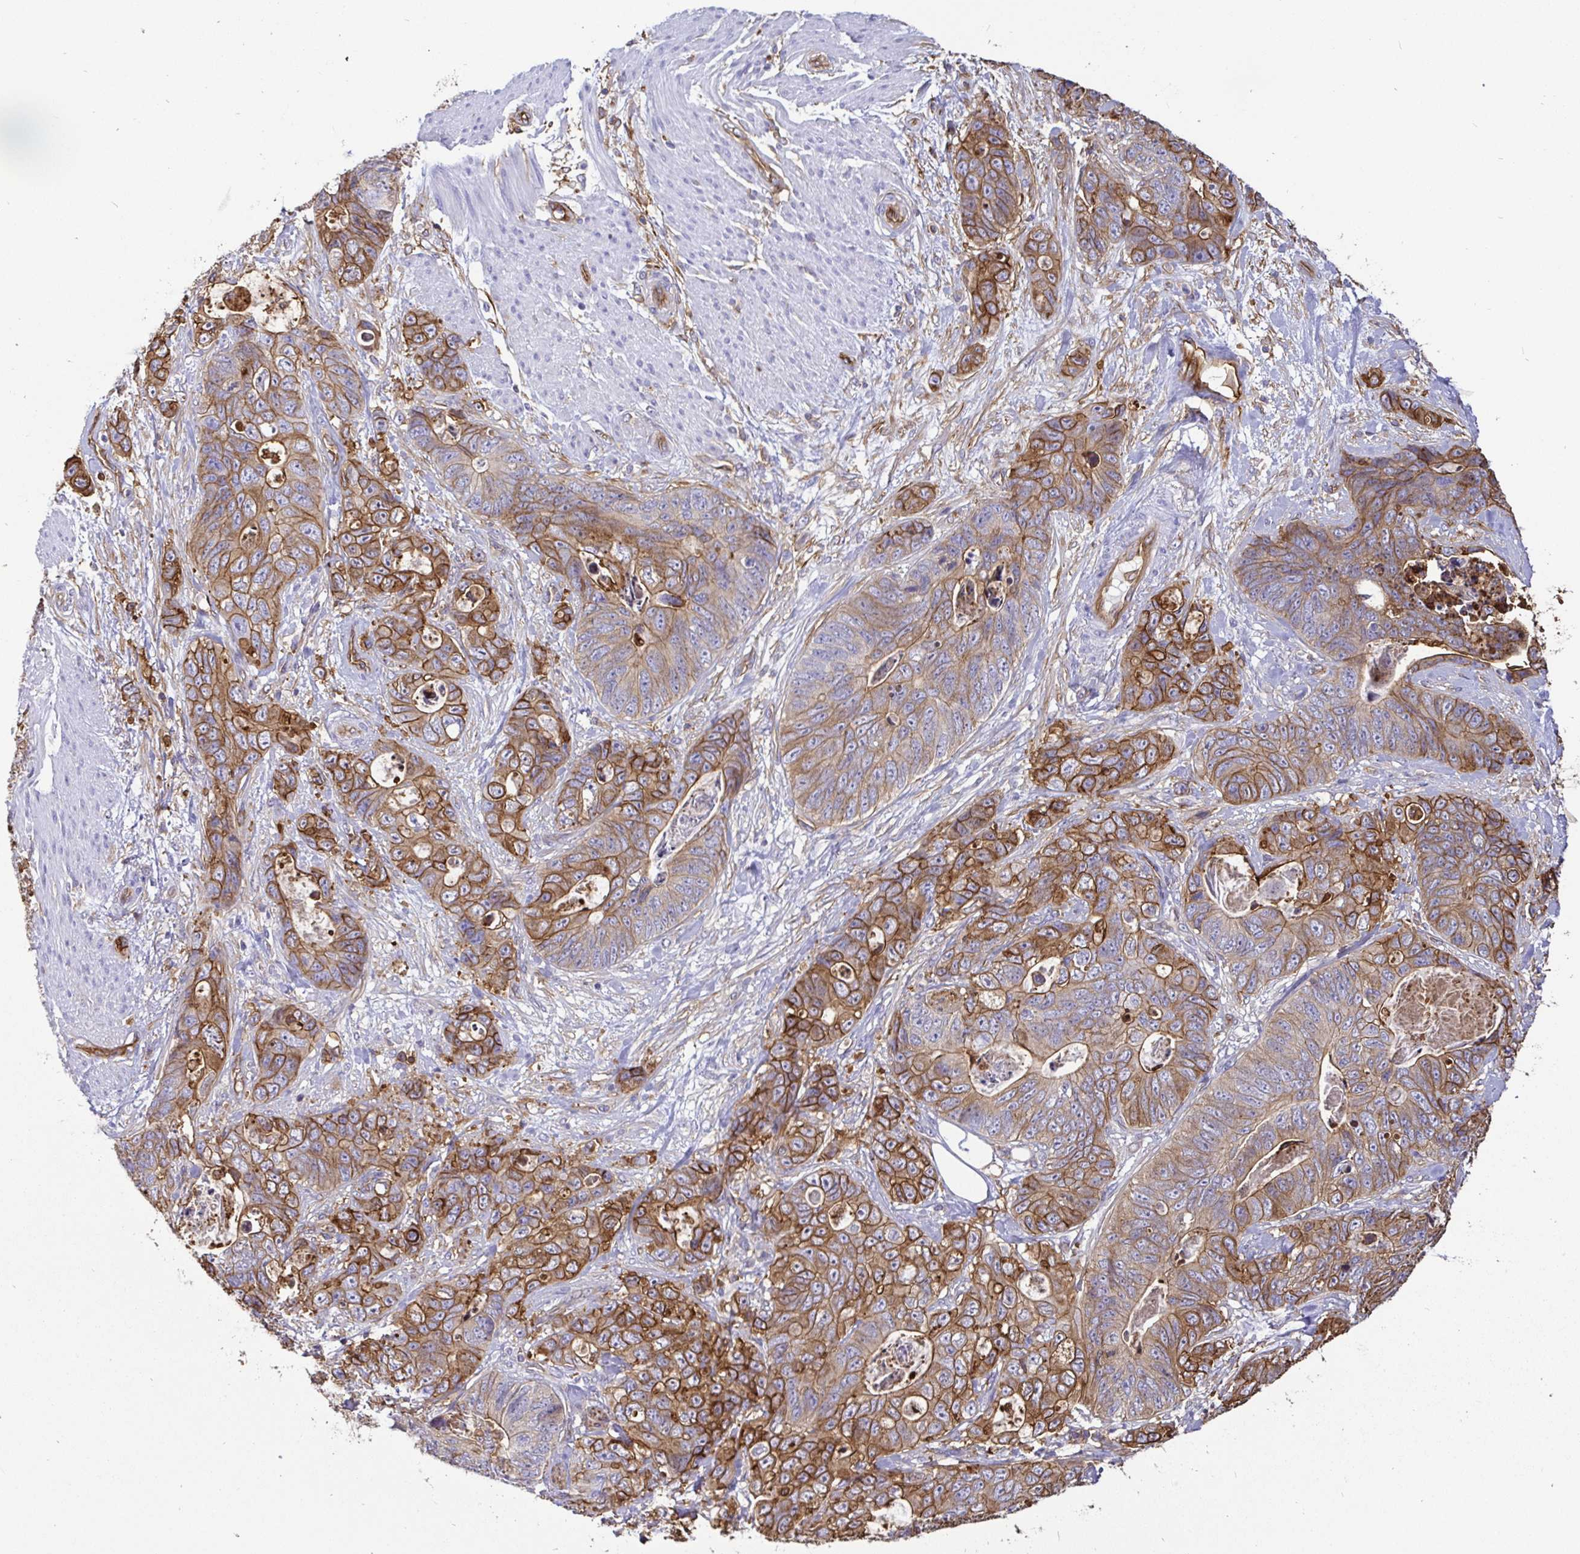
{"staining": {"intensity": "moderate", "quantity": ">75%", "location": "cytoplasmic/membranous"}, "tissue": "stomach cancer", "cell_type": "Tumor cells", "image_type": "cancer", "snomed": [{"axis": "morphology", "description": "Normal tissue, NOS"}, {"axis": "morphology", "description": "Adenocarcinoma, NOS"}, {"axis": "topography", "description": "Stomach"}], "caption": "DAB immunohistochemical staining of human adenocarcinoma (stomach) demonstrates moderate cytoplasmic/membranous protein staining in about >75% of tumor cells.", "gene": "ANXA2", "patient": {"sex": "female", "age": 89}}